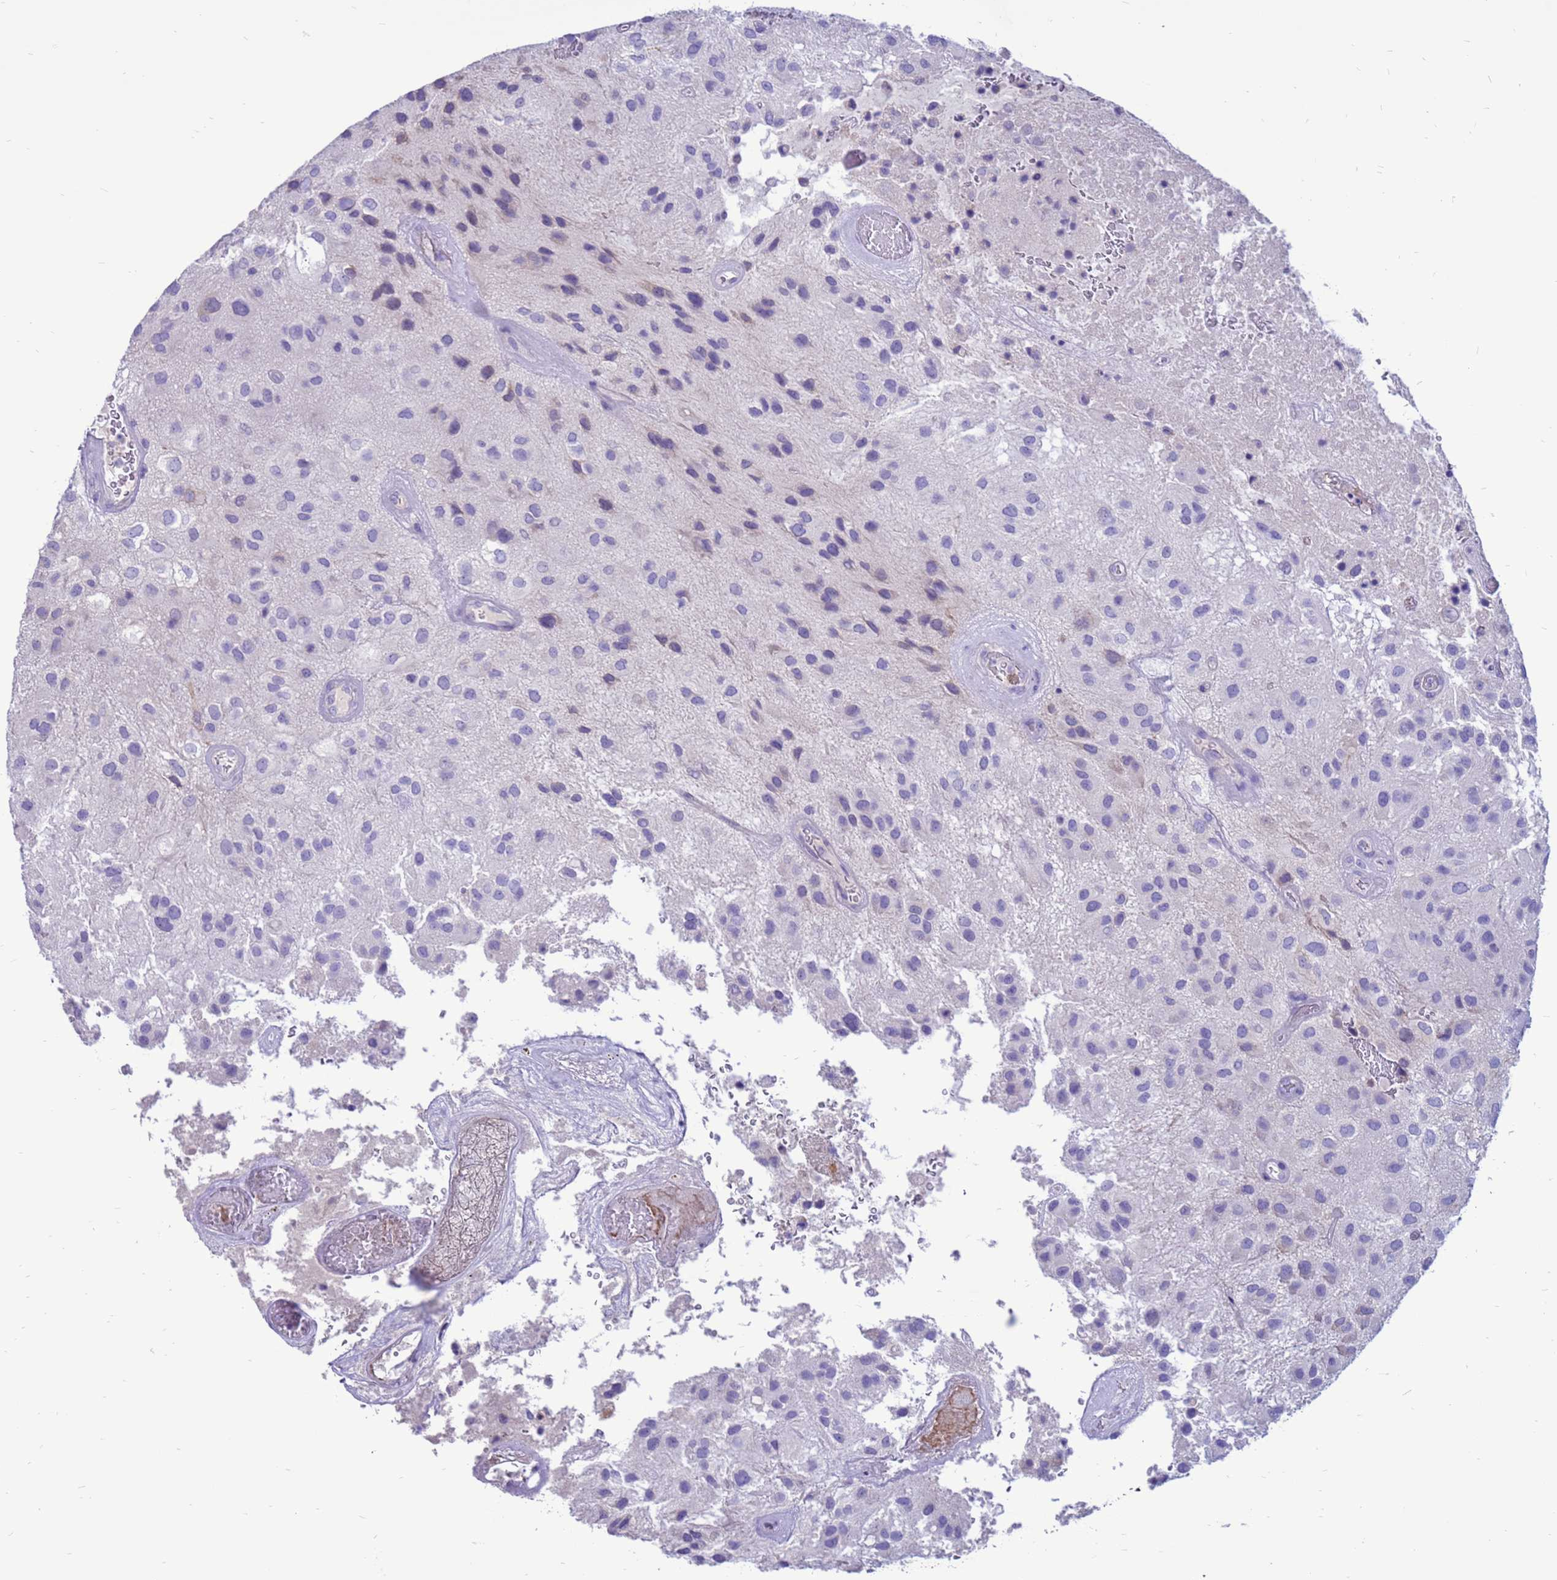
{"staining": {"intensity": "negative", "quantity": "none", "location": "none"}, "tissue": "glioma", "cell_type": "Tumor cells", "image_type": "cancer", "snomed": [{"axis": "morphology", "description": "Glioma, malignant, Low grade"}, {"axis": "topography", "description": "Brain"}], "caption": "DAB immunohistochemical staining of human malignant low-grade glioma demonstrates no significant positivity in tumor cells.", "gene": "PDE10A", "patient": {"sex": "male", "age": 66}}